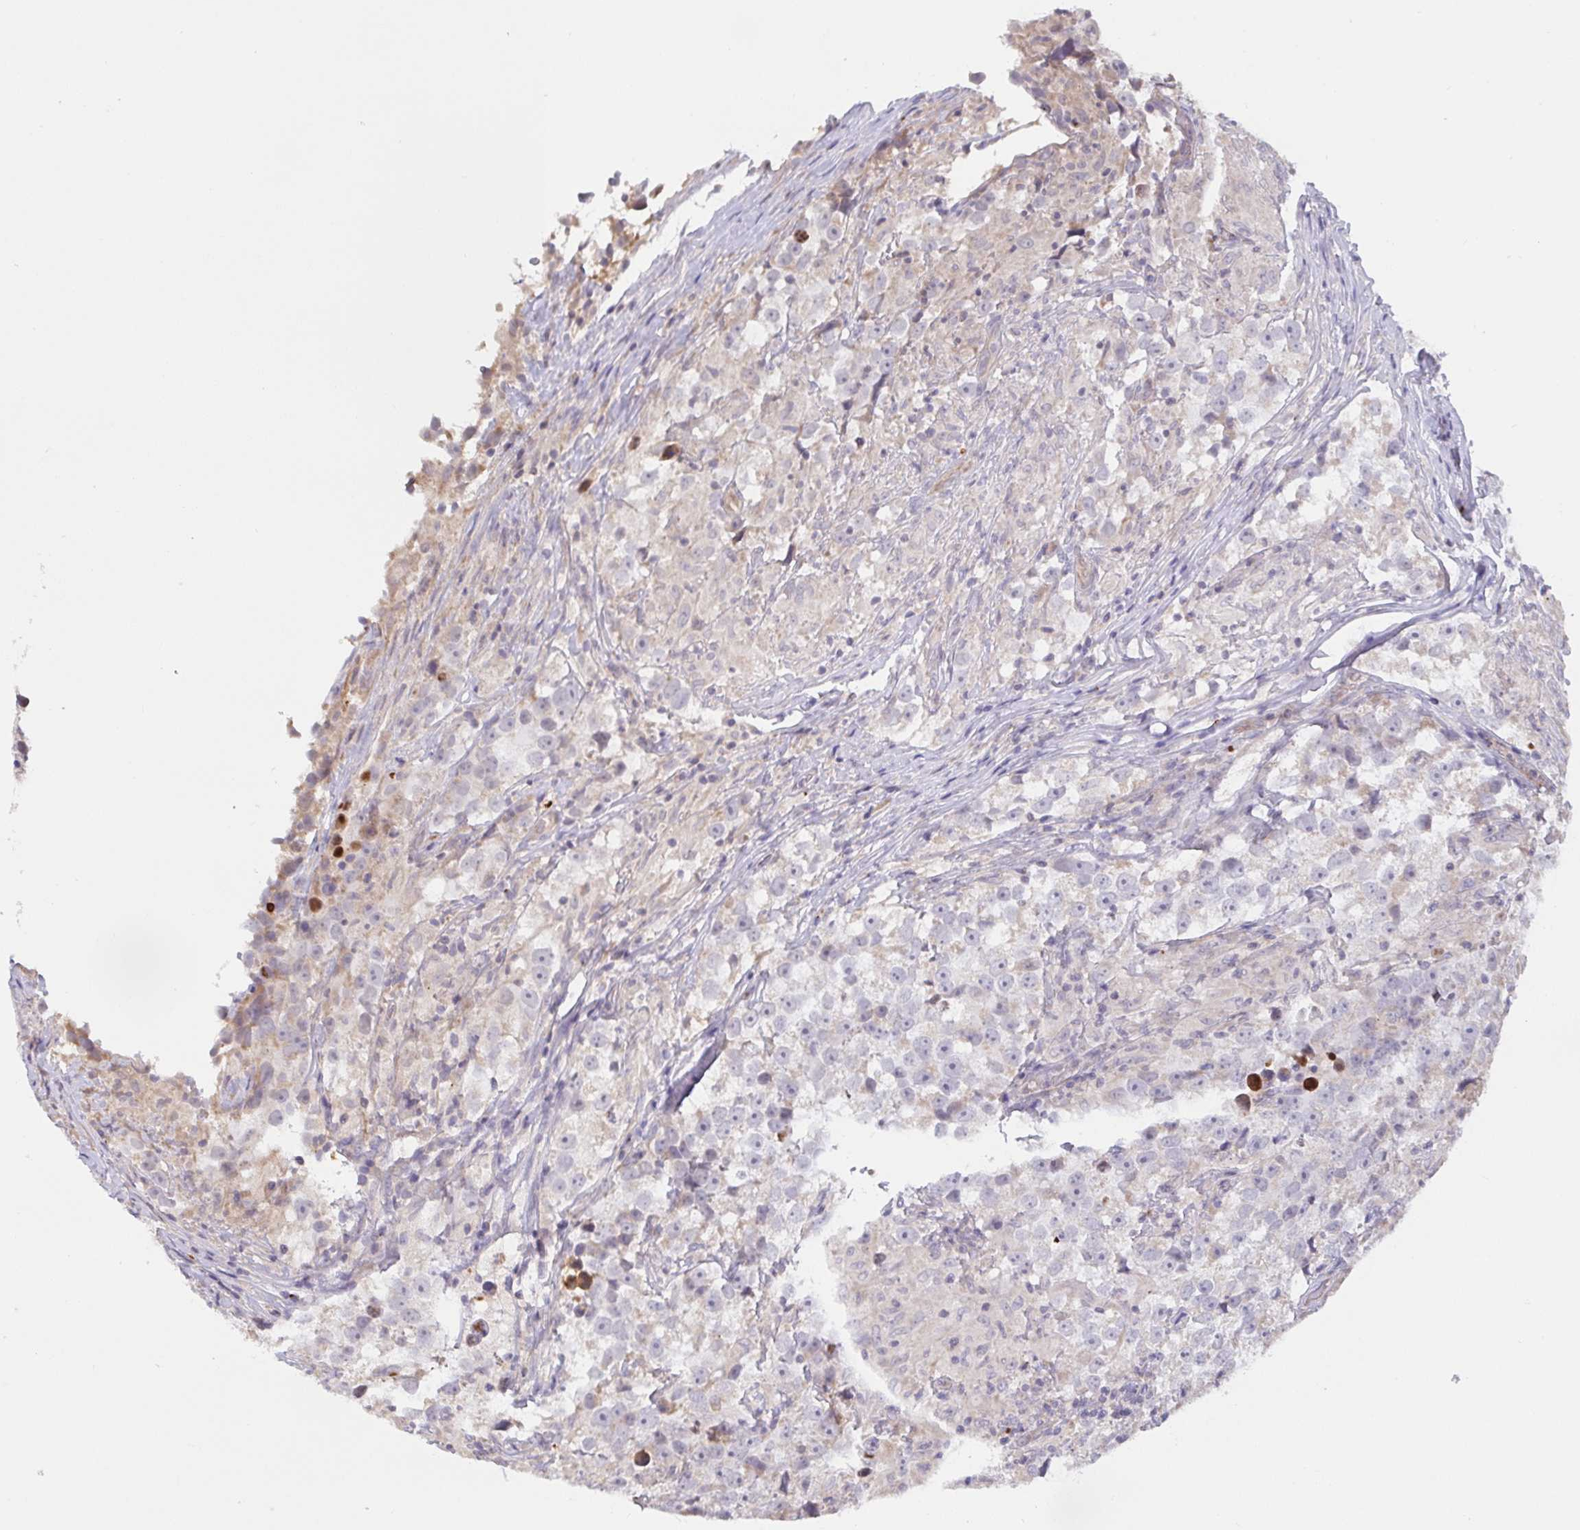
{"staining": {"intensity": "weak", "quantity": "<25%", "location": "cytoplasmic/membranous"}, "tissue": "testis cancer", "cell_type": "Tumor cells", "image_type": "cancer", "snomed": [{"axis": "morphology", "description": "Seminoma, NOS"}, {"axis": "topography", "description": "Testis"}], "caption": "This photomicrograph is of testis cancer stained with immunohistochemistry to label a protein in brown with the nuclei are counter-stained blue. There is no staining in tumor cells.", "gene": "OSBPL7", "patient": {"sex": "male", "age": 46}}